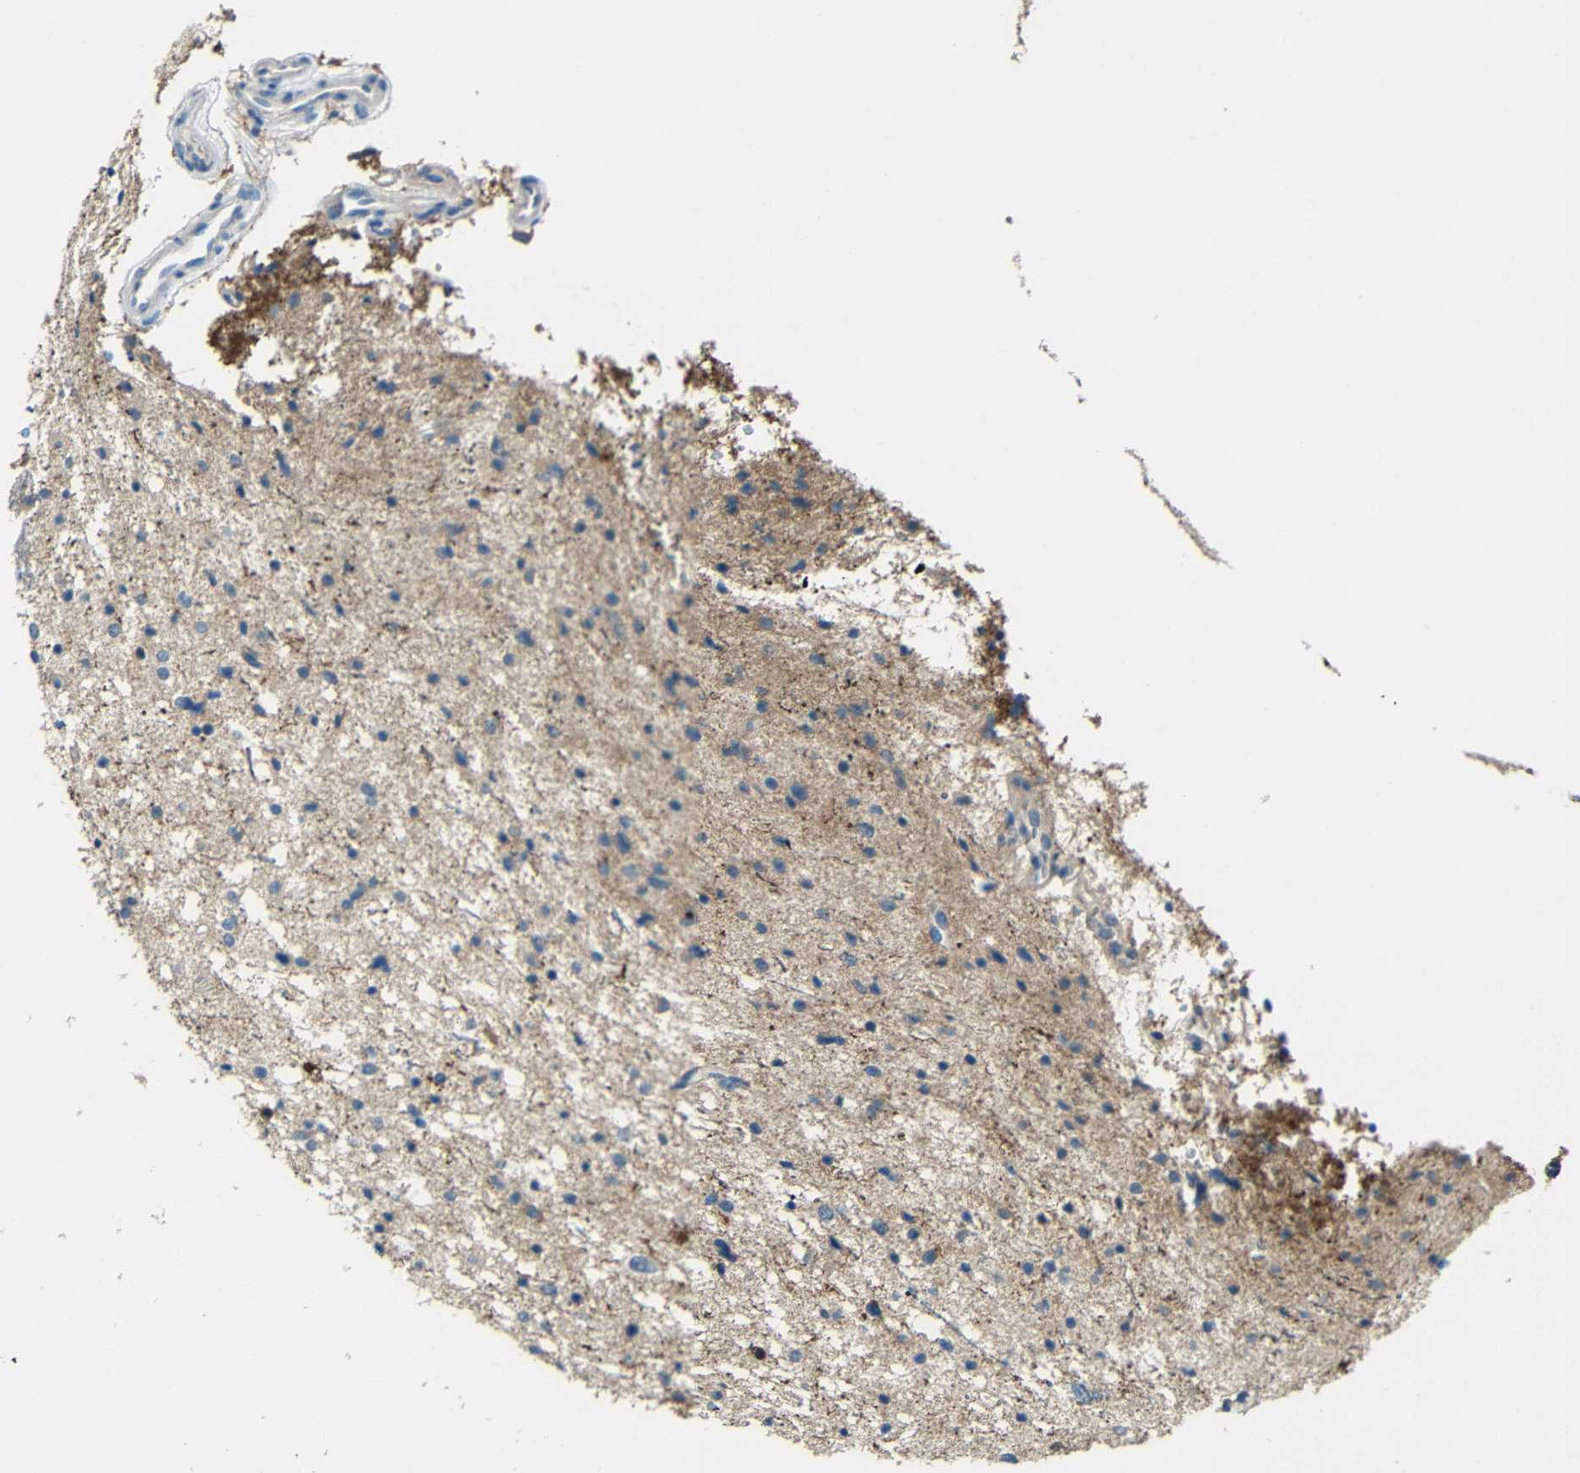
{"staining": {"intensity": "negative", "quantity": "none", "location": "none"}, "tissue": "glioma", "cell_type": "Tumor cells", "image_type": "cancer", "snomed": [{"axis": "morphology", "description": "Glioma, malignant, Low grade"}, {"axis": "topography", "description": "Brain"}], "caption": "Protein analysis of glioma exhibits no significant staining in tumor cells.", "gene": "DCLK1", "patient": {"sex": "female", "age": 37}}